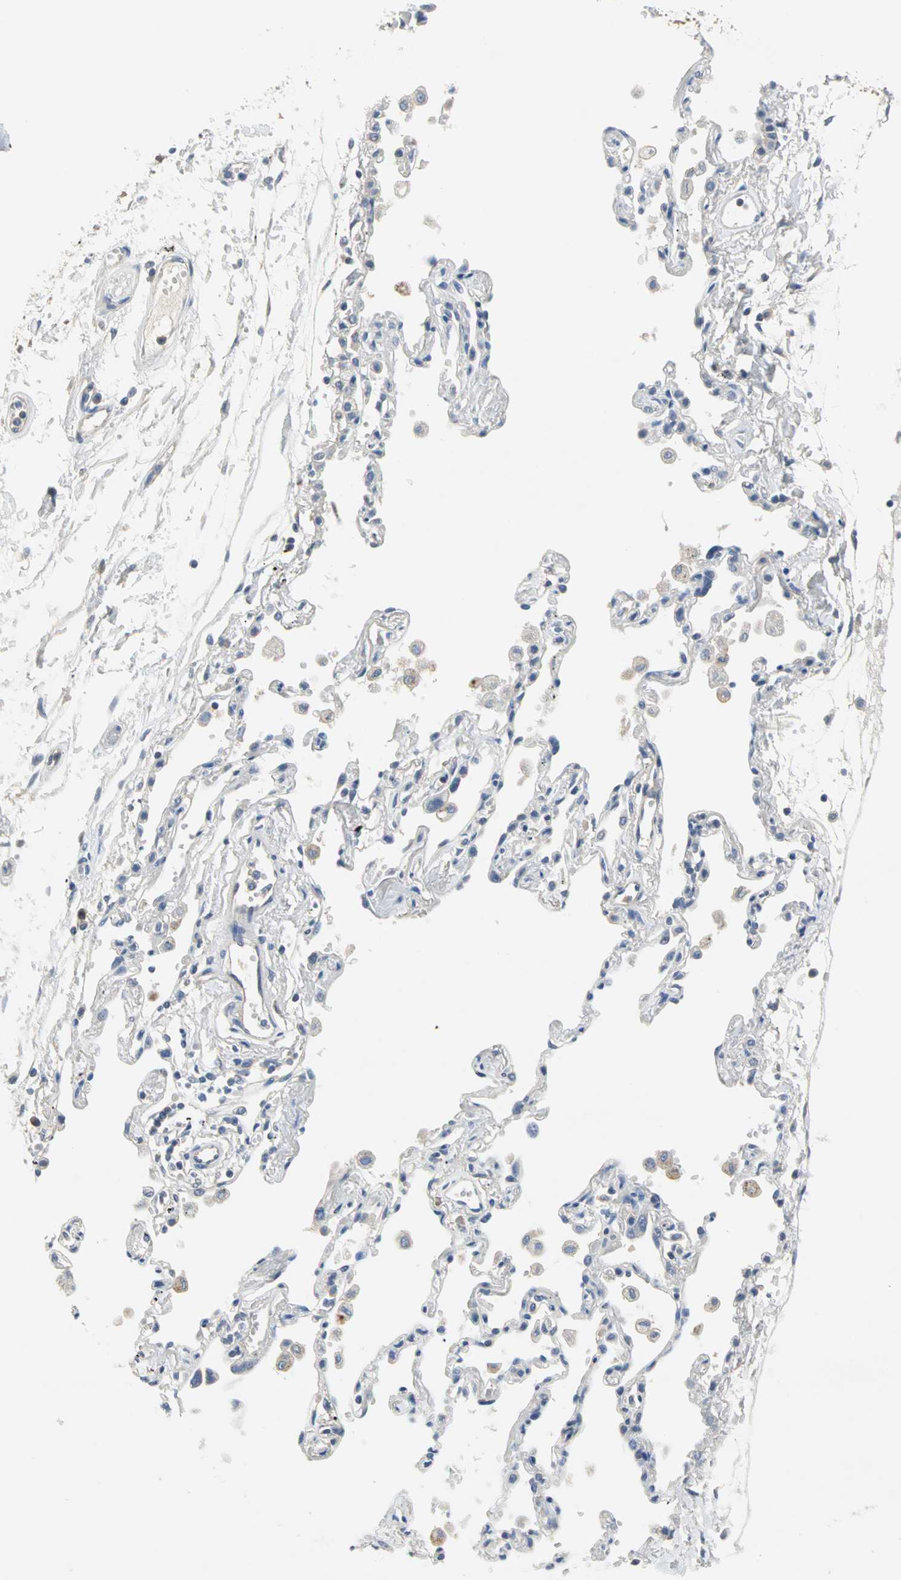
{"staining": {"intensity": "weak", "quantity": "<25%", "location": "cytoplasmic/membranous"}, "tissue": "adipose tissue", "cell_type": "Adipocytes", "image_type": "normal", "snomed": [{"axis": "morphology", "description": "Normal tissue, NOS"}, {"axis": "morphology", "description": "Adenocarcinoma, NOS"}, {"axis": "topography", "description": "Cartilage tissue"}, {"axis": "topography", "description": "Bronchus"}, {"axis": "topography", "description": "Lung"}], "caption": "This is an IHC photomicrograph of unremarkable adipose tissue. There is no staining in adipocytes.", "gene": "MPI", "patient": {"sex": "female", "age": 67}}